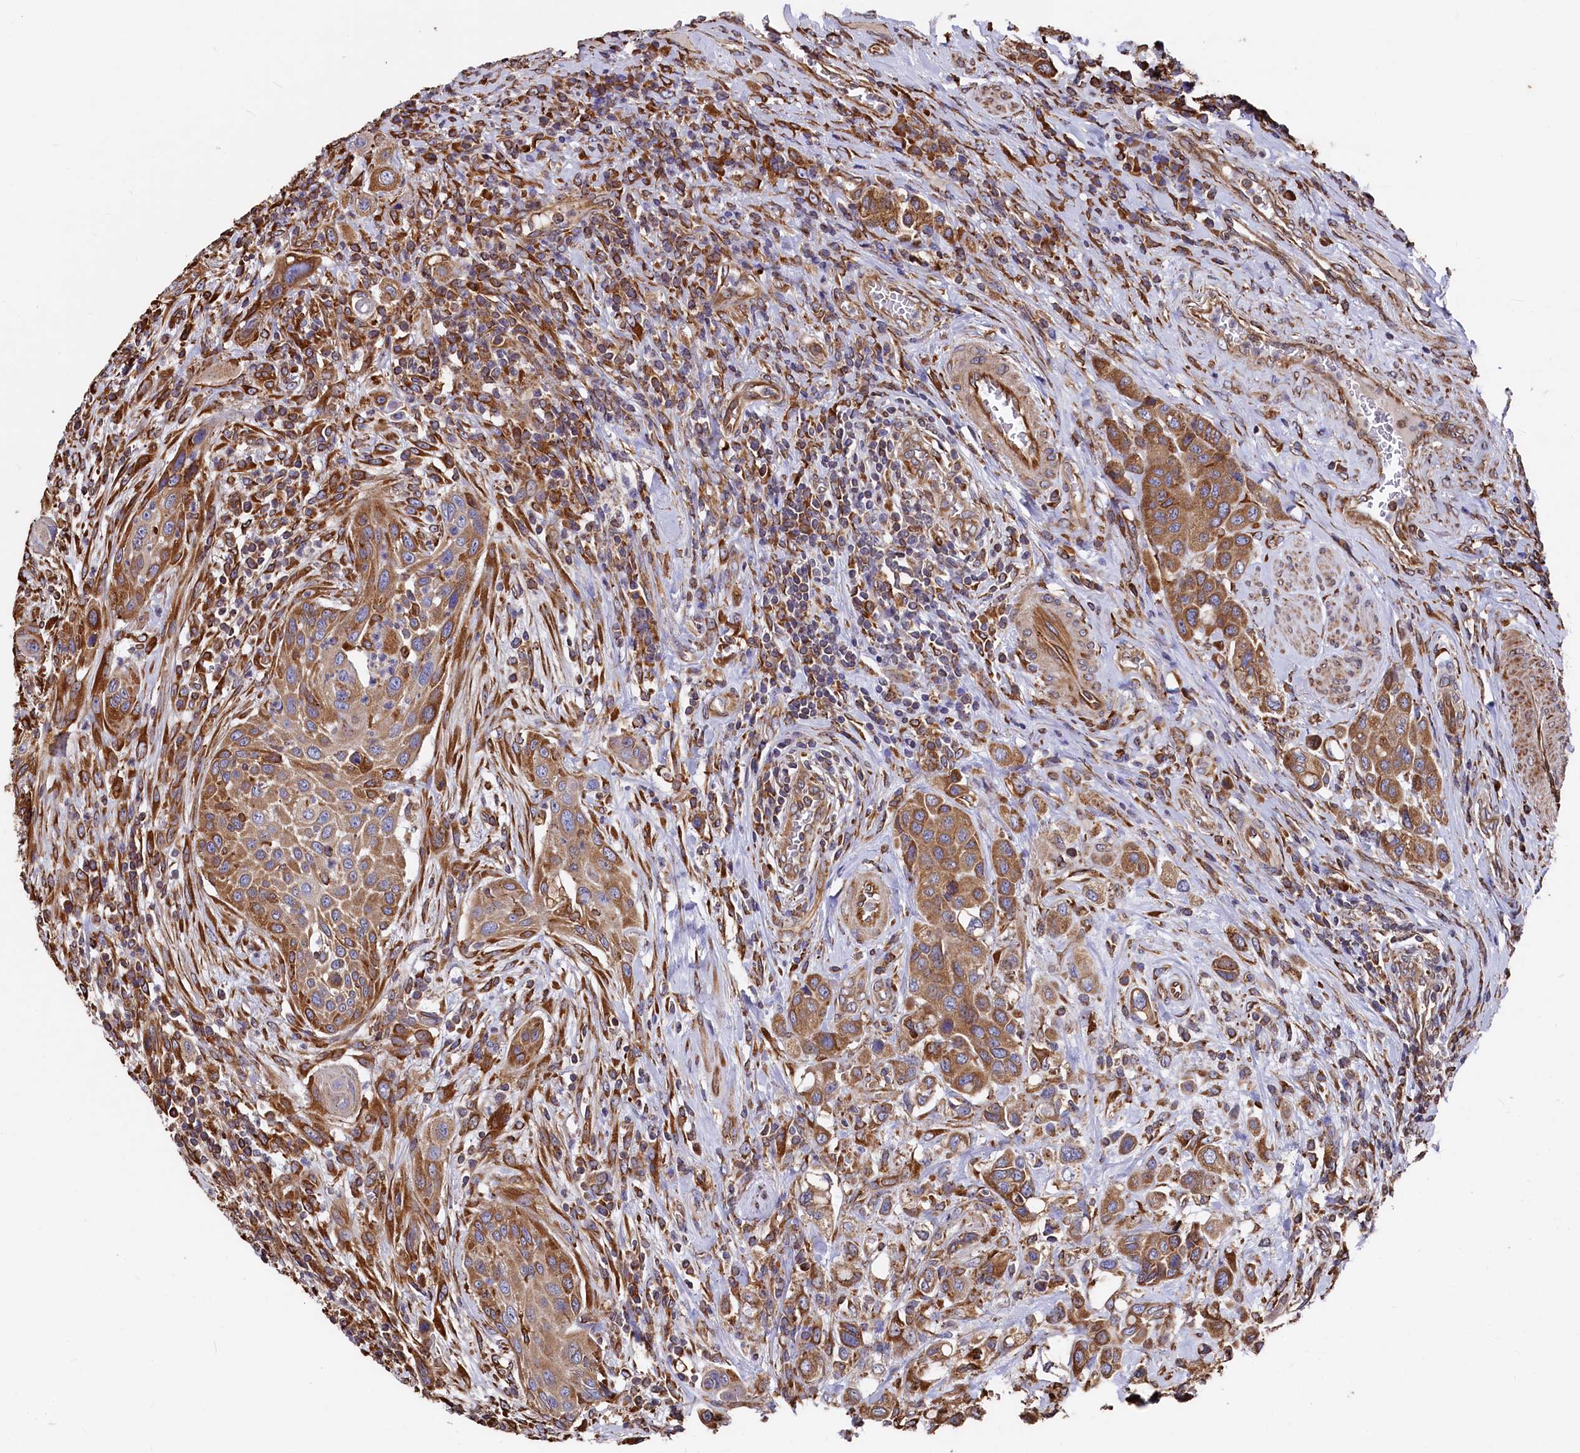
{"staining": {"intensity": "strong", "quantity": ">75%", "location": "cytoplasmic/membranous"}, "tissue": "urothelial cancer", "cell_type": "Tumor cells", "image_type": "cancer", "snomed": [{"axis": "morphology", "description": "Urothelial carcinoma, High grade"}, {"axis": "topography", "description": "Urinary bladder"}], "caption": "Immunohistochemistry (IHC) staining of urothelial cancer, which displays high levels of strong cytoplasmic/membranous staining in approximately >75% of tumor cells indicating strong cytoplasmic/membranous protein staining. The staining was performed using DAB (brown) for protein detection and nuclei were counterstained in hematoxylin (blue).", "gene": "NEURL1B", "patient": {"sex": "male", "age": 50}}